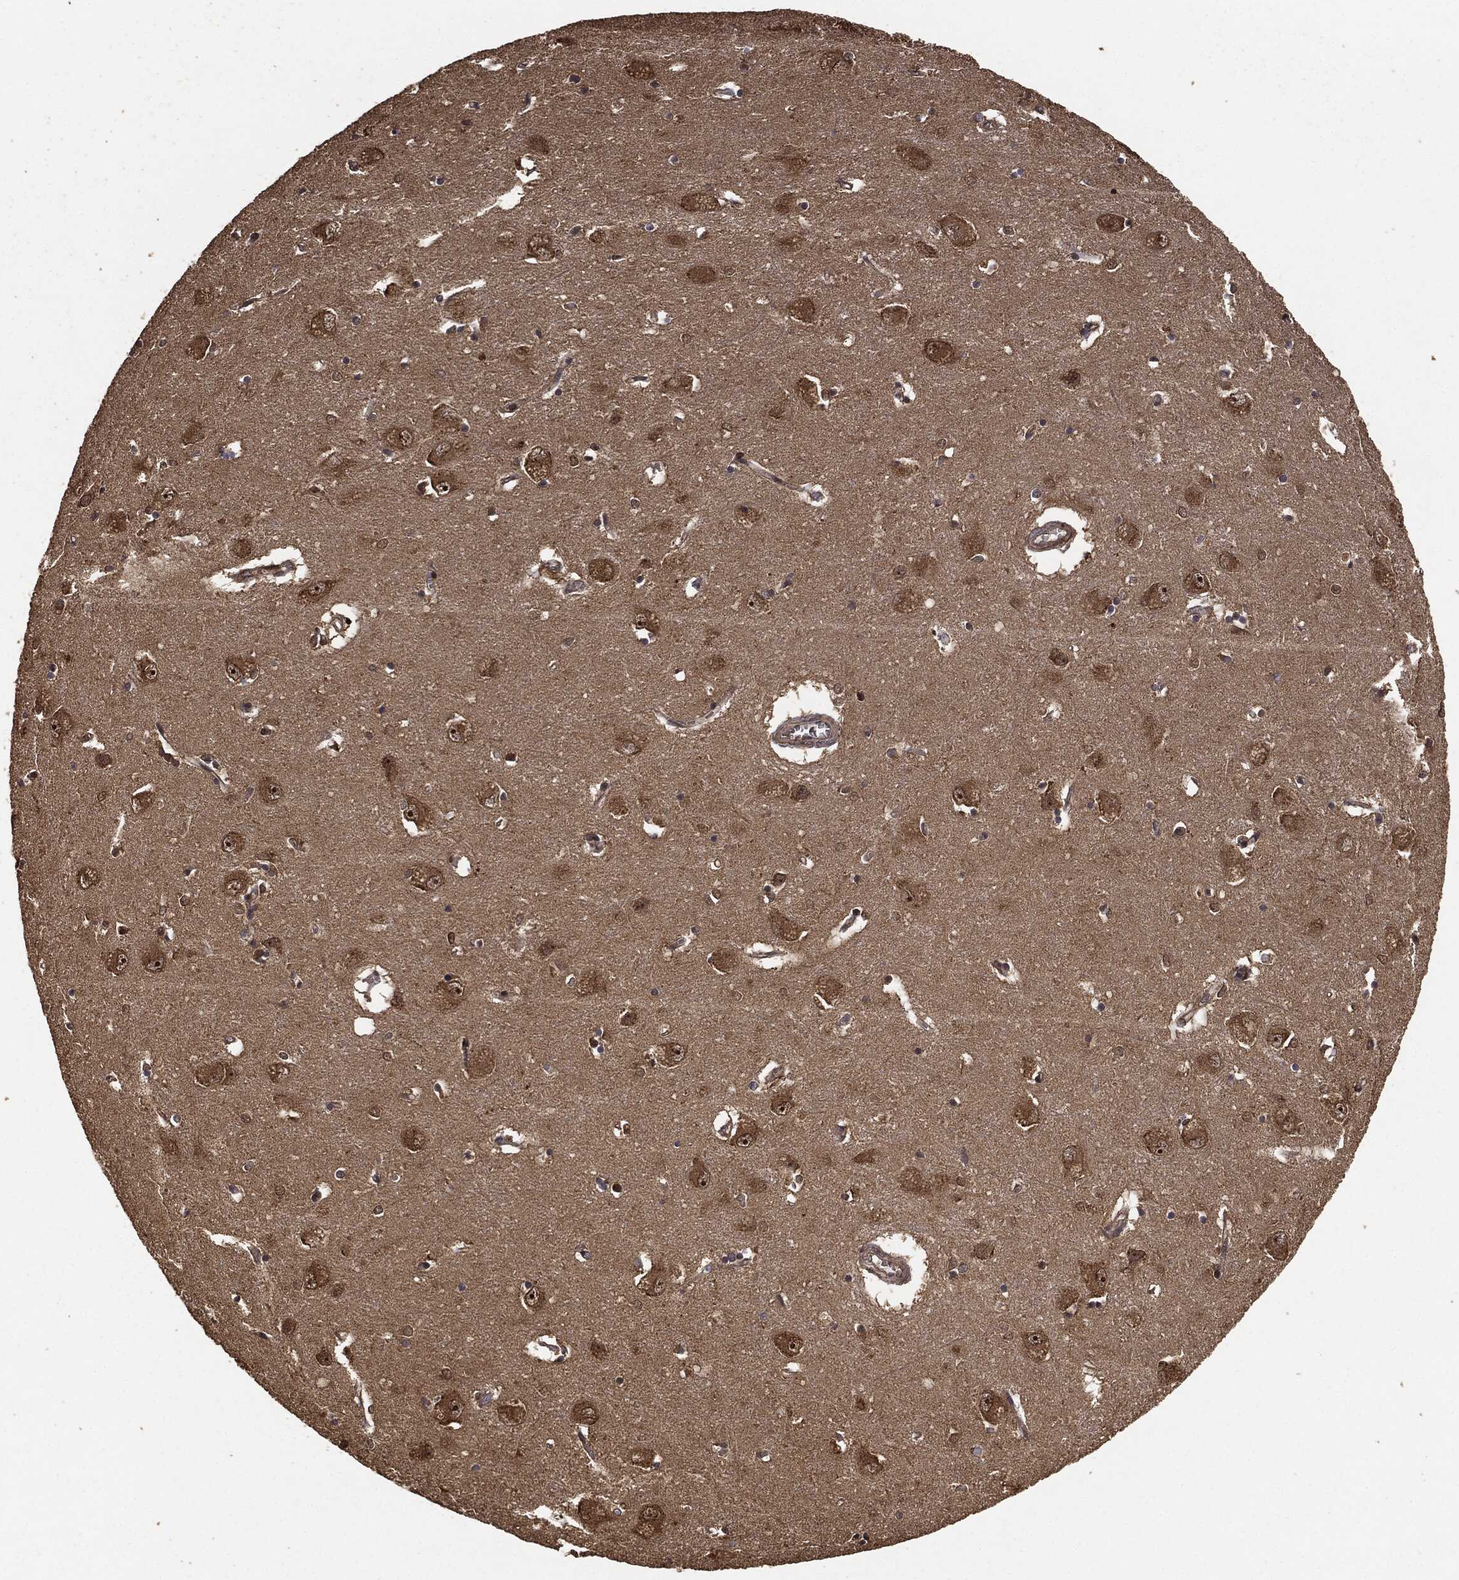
{"staining": {"intensity": "moderate", "quantity": "<25%", "location": "nuclear"}, "tissue": "caudate", "cell_type": "Glial cells", "image_type": "normal", "snomed": [{"axis": "morphology", "description": "Normal tissue, NOS"}, {"axis": "topography", "description": "Lateral ventricle wall"}], "caption": "A histopathology image showing moderate nuclear staining in approximately <25% of glial cells in unremarkable caudate, as visualized by brown immunohistochemical staining.", "gene": "PDK1", "patient": {"sex": "male", "age": 54}}